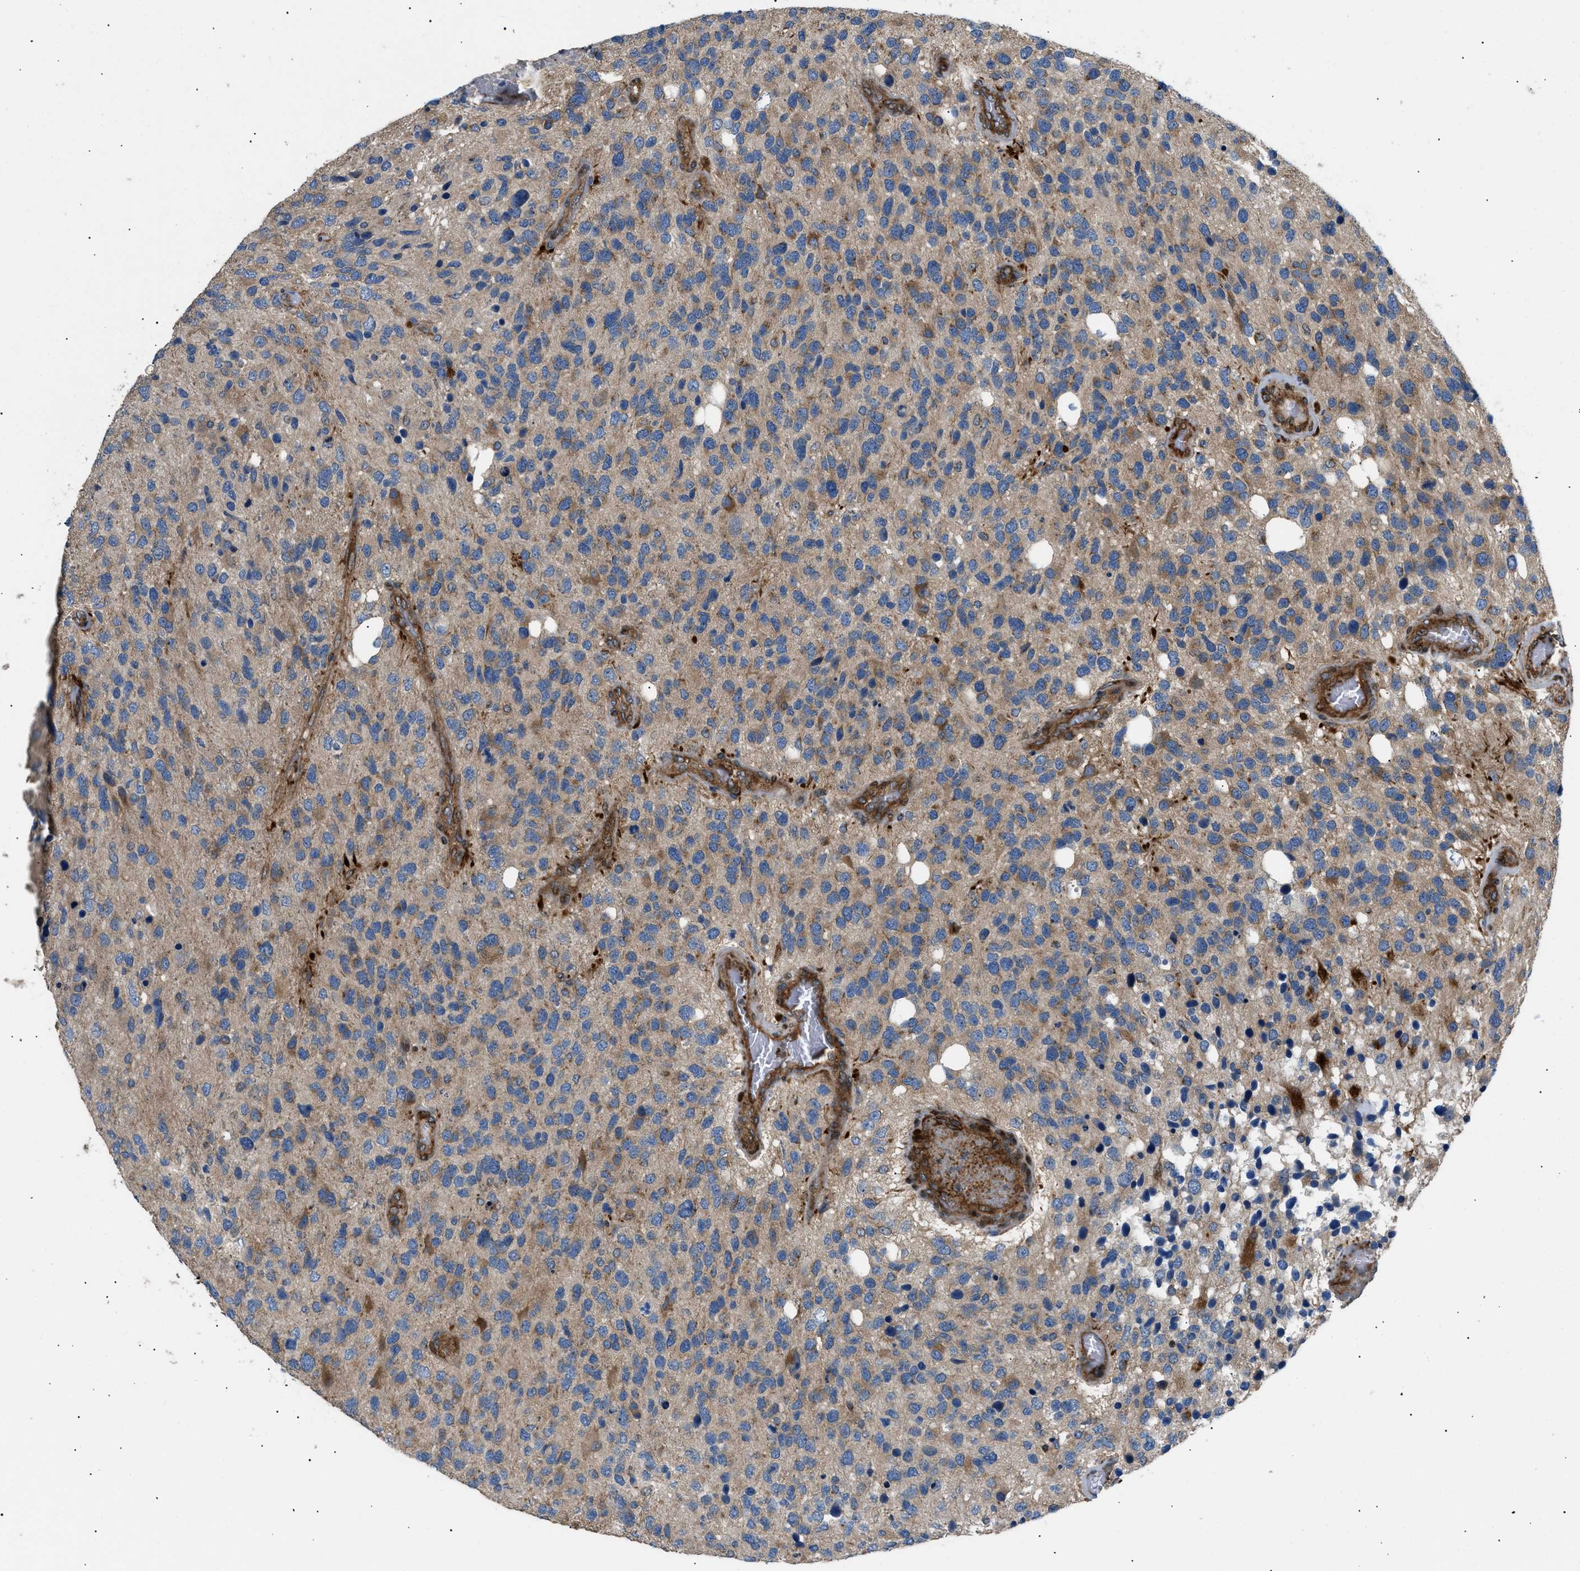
{"staining": {"intensity": "moderate", "quantity": ">75%", "location": "cytoplasmic/membranous"}, "tissue": "glioma", "cell_type": "Tumor cells", "image_type": "cancer", "snomed": [{"axis": "morphology", "description": "Glioma, malignant, High grade"}, {"axis": "topography", "description": "Brain"}], "caption": "A brown stain shows moderate cytoplasmic/membranous positivity of a protein in human high-grade glioma (malignant) tumor cells.", "gene": "LYSMD3", "patient": {"sex": "female", "age": 58}}